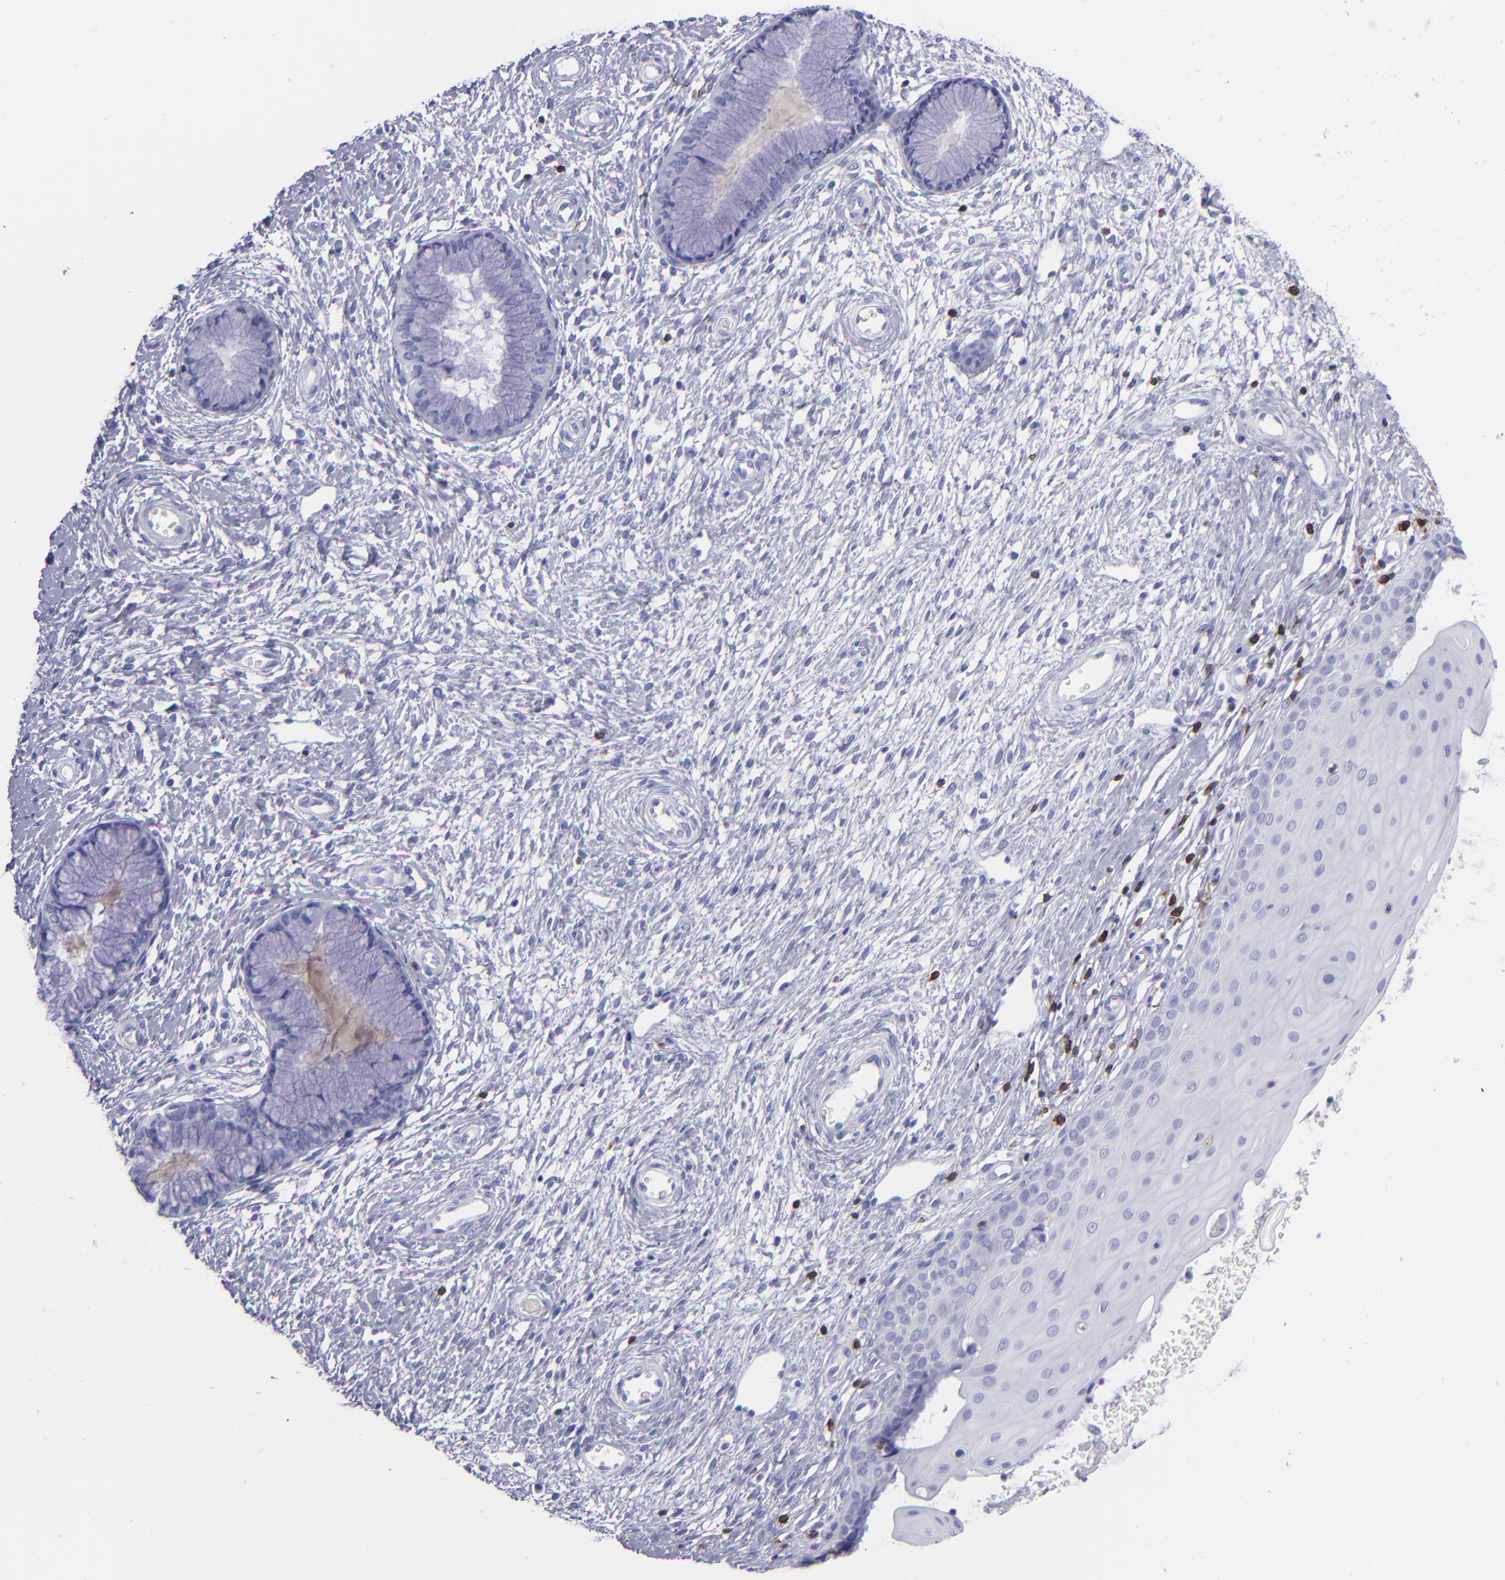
{"staining": {"intensity": "negative", "quantity": "none", "location": "none"}, "tissue": "cervix", "cell_type": "Glandular cells", "image_type": "normal", "snomed": [{"axis": "morphology", "description": "Normal tissue, NOS"}, {"axis": "topography", "description": "Cervix"}], "caption": "This is a photomicrograph of immunohistochemistry (IHC) staining of normal cervix, which shows no staining in glandular cells. The staining was performed using DAB (3,3'-diaminobenzidine) to visualize the protein expression in brown, while the nuclei were stained in blue with hematoxylin (Magnification: 20x).", "gene": "CD6", "patient": {"sex": "female", "age": 55}}